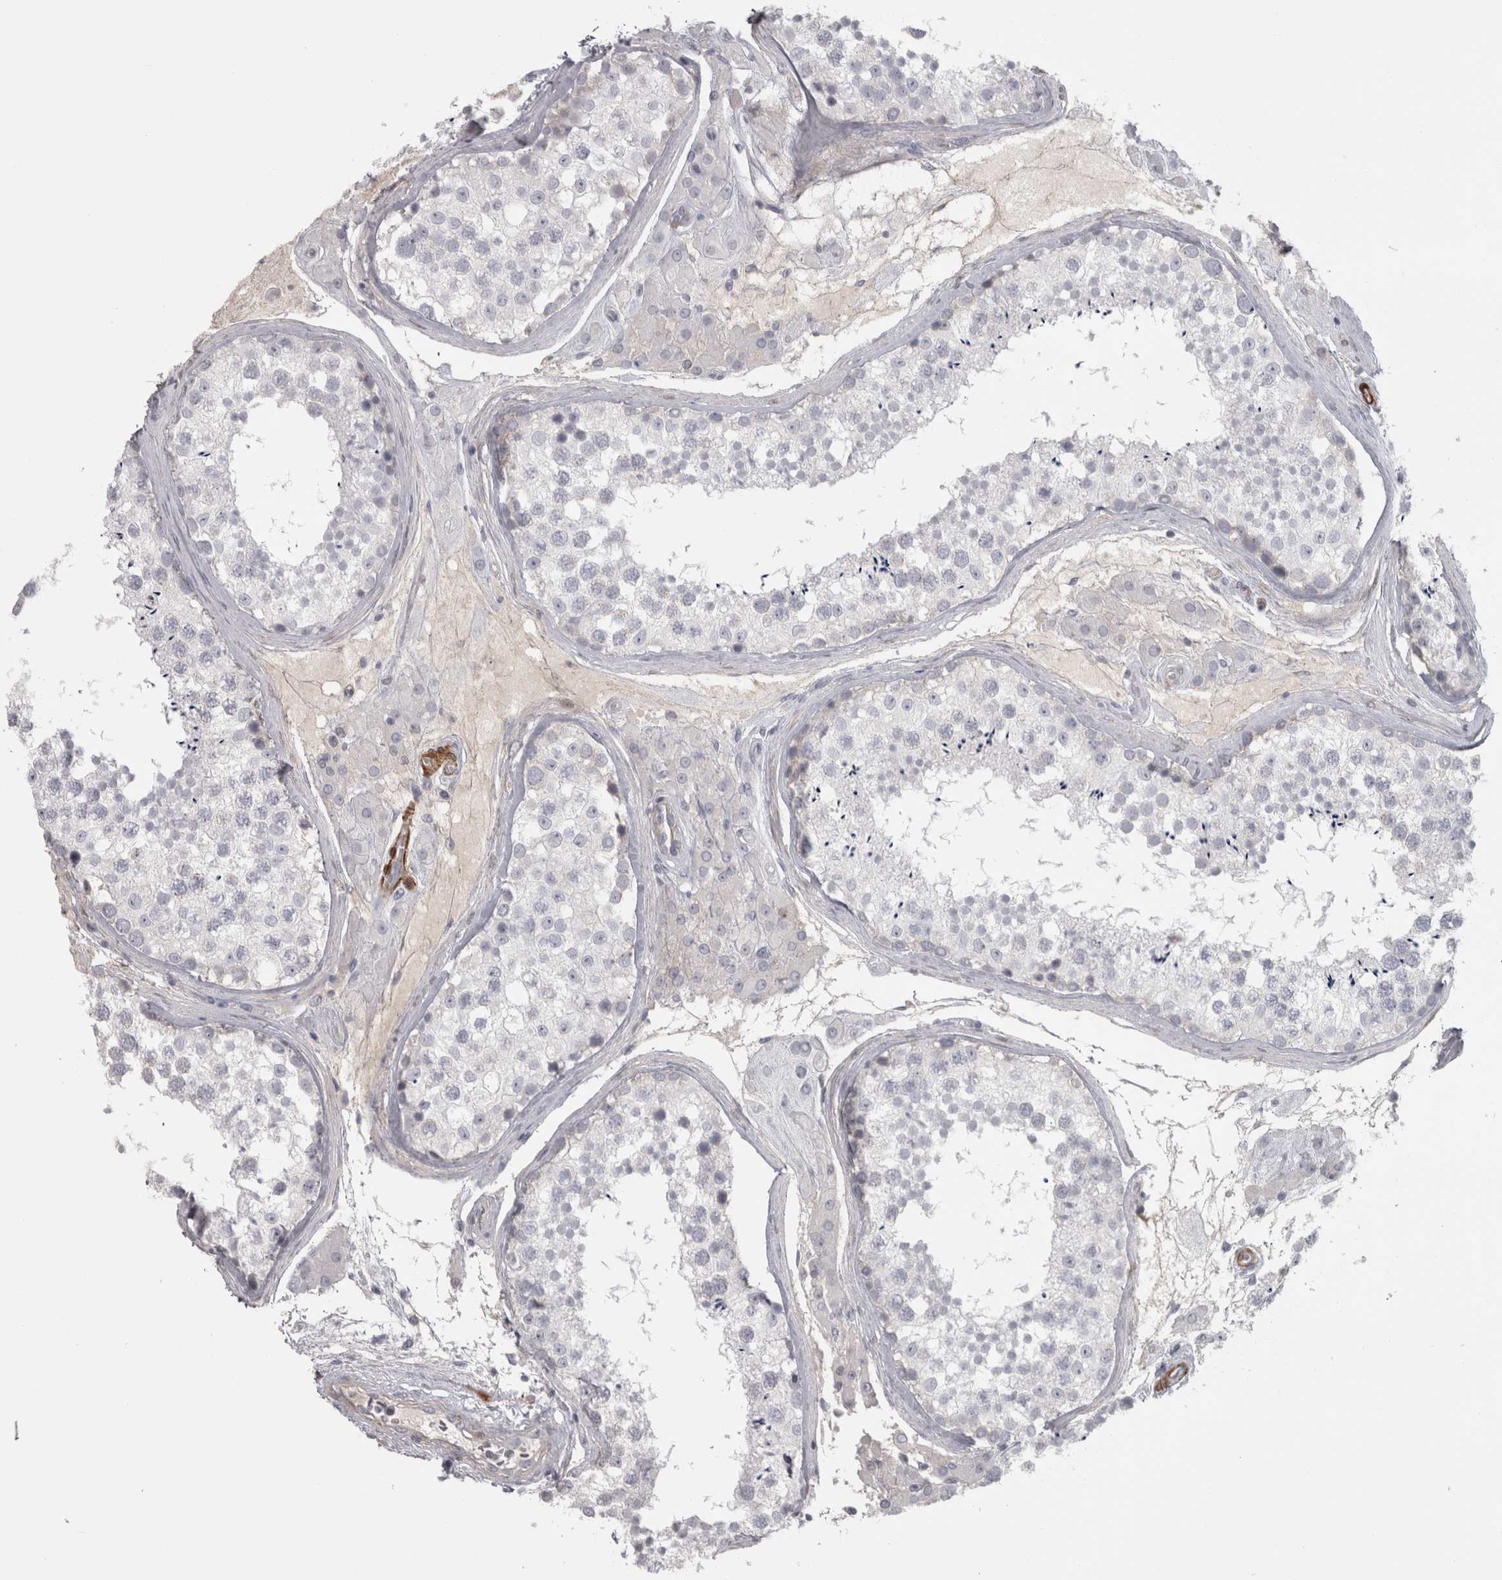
{"staining": {"intensity": "negative", "quantity": "none", "location": "none"}, "tissue": "testis", "cell_type": "Cells in seminiferous ducts", "image_type": "normal", "snomed": [{"axis": "morphology", "description": "Normal tissue, NOS"}, {"axis": "topography", "description": "Testis"}], "caption": "The image reveals no staining of cells in seminiferous ducts in unremarkable testis. Nuclei are stained in blue.", "gene": "PPP1R12B", "patient": {"sex": "male", "age": 46}}